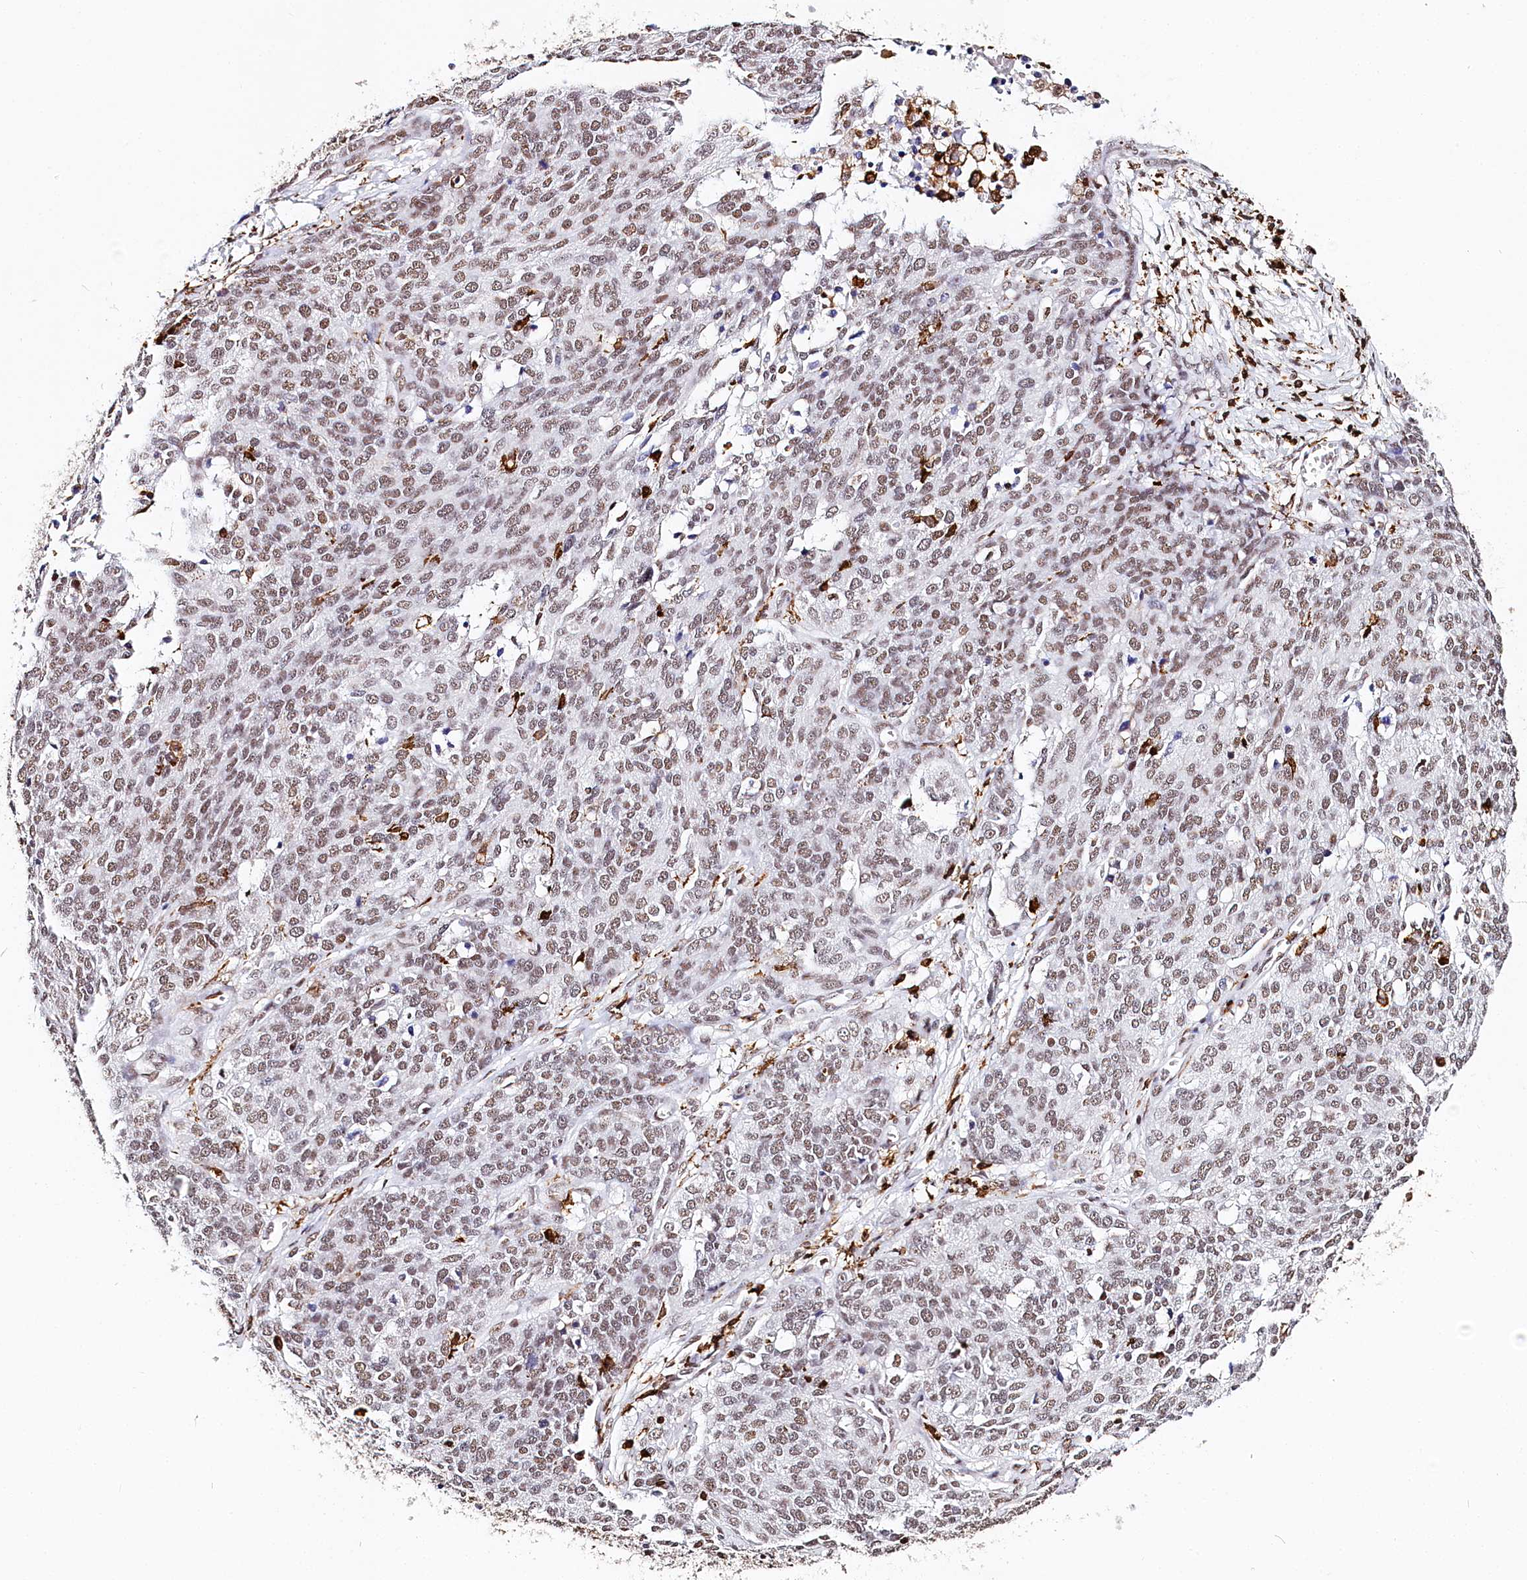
{"staining": {"intensity": "weak", "quantity": ">75%", "location": "nuclear"}, "tissue": "ovarian cancer", "cell_type": "Tumor cells", "image_type": "cancer", "snomed": [{"axis": "morphology", "description": "Cystadenocarcinoma, serous, NOS"}, {"axis": "topography", "description": "Ovary"}], "caption": "High-magnification brightfield microscopy of ovarian cancer stained with DAB (brown) and counterstained with hematoxylin (blue). tumor cells exhibit weak nuclear expression is seen in about>75% of cells.", "gene": "BARD1", "patient": {"sex": "female", "age": 44}}